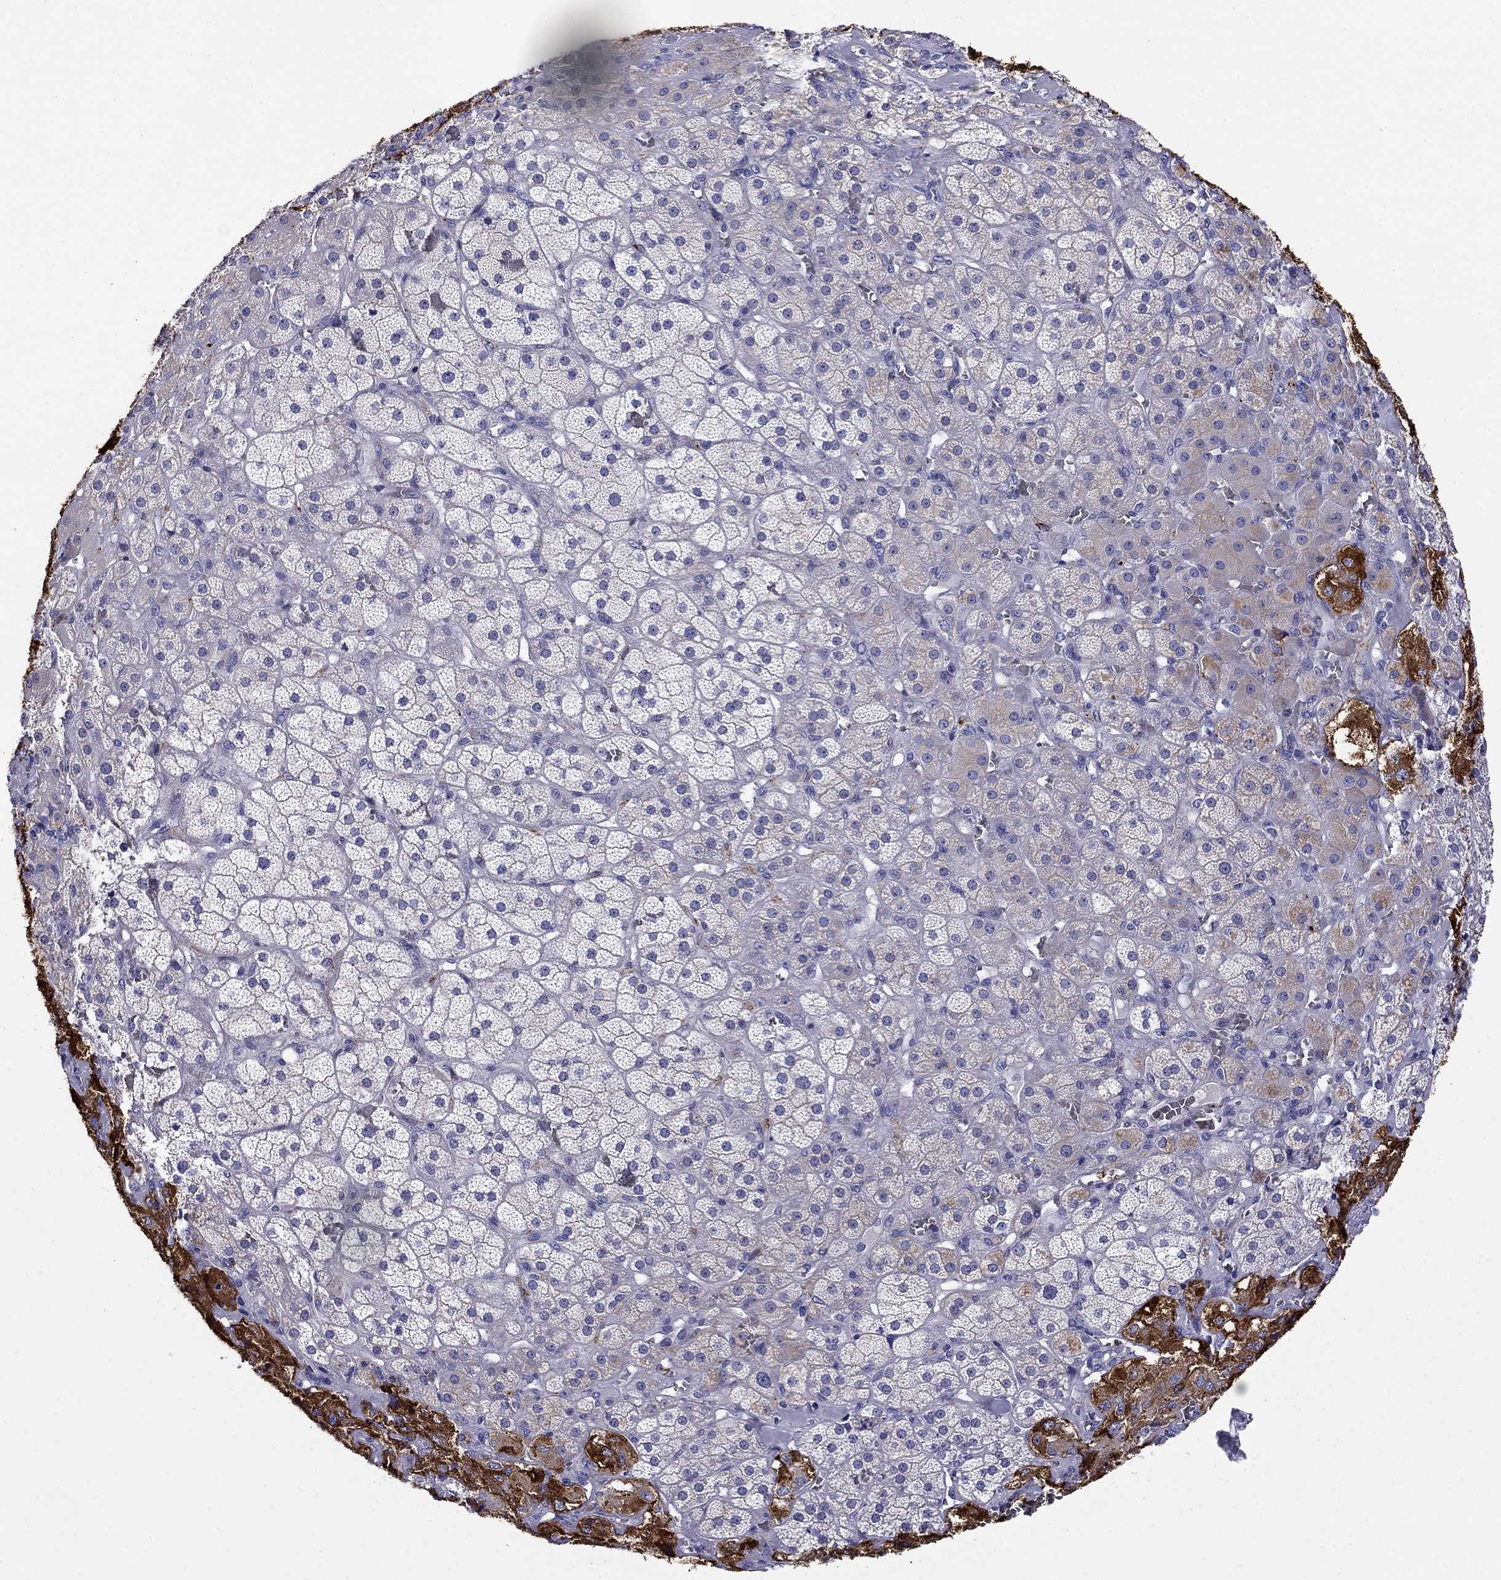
{"staining": {"intensity": "strong", "quantity": "<25%", "location": "cytoplasmic/membranous"}, "tissue": "adrenal gland", "cell_type": "Glandular cells", "image_type": "normal", "snomed": [{"axis": "morphology", "description": "Normal tissue, NOS"}, {"axis": "topography", "description": "Adrenal gland"}], "caption": "Normal adrenal gland exhibits strong cytoplasmic/membranous expression in approximately <25% of glandular cells Nuclei are stained in blue..", "gene": "SCG2", "patient": {"sex": "male", "age": 57}}